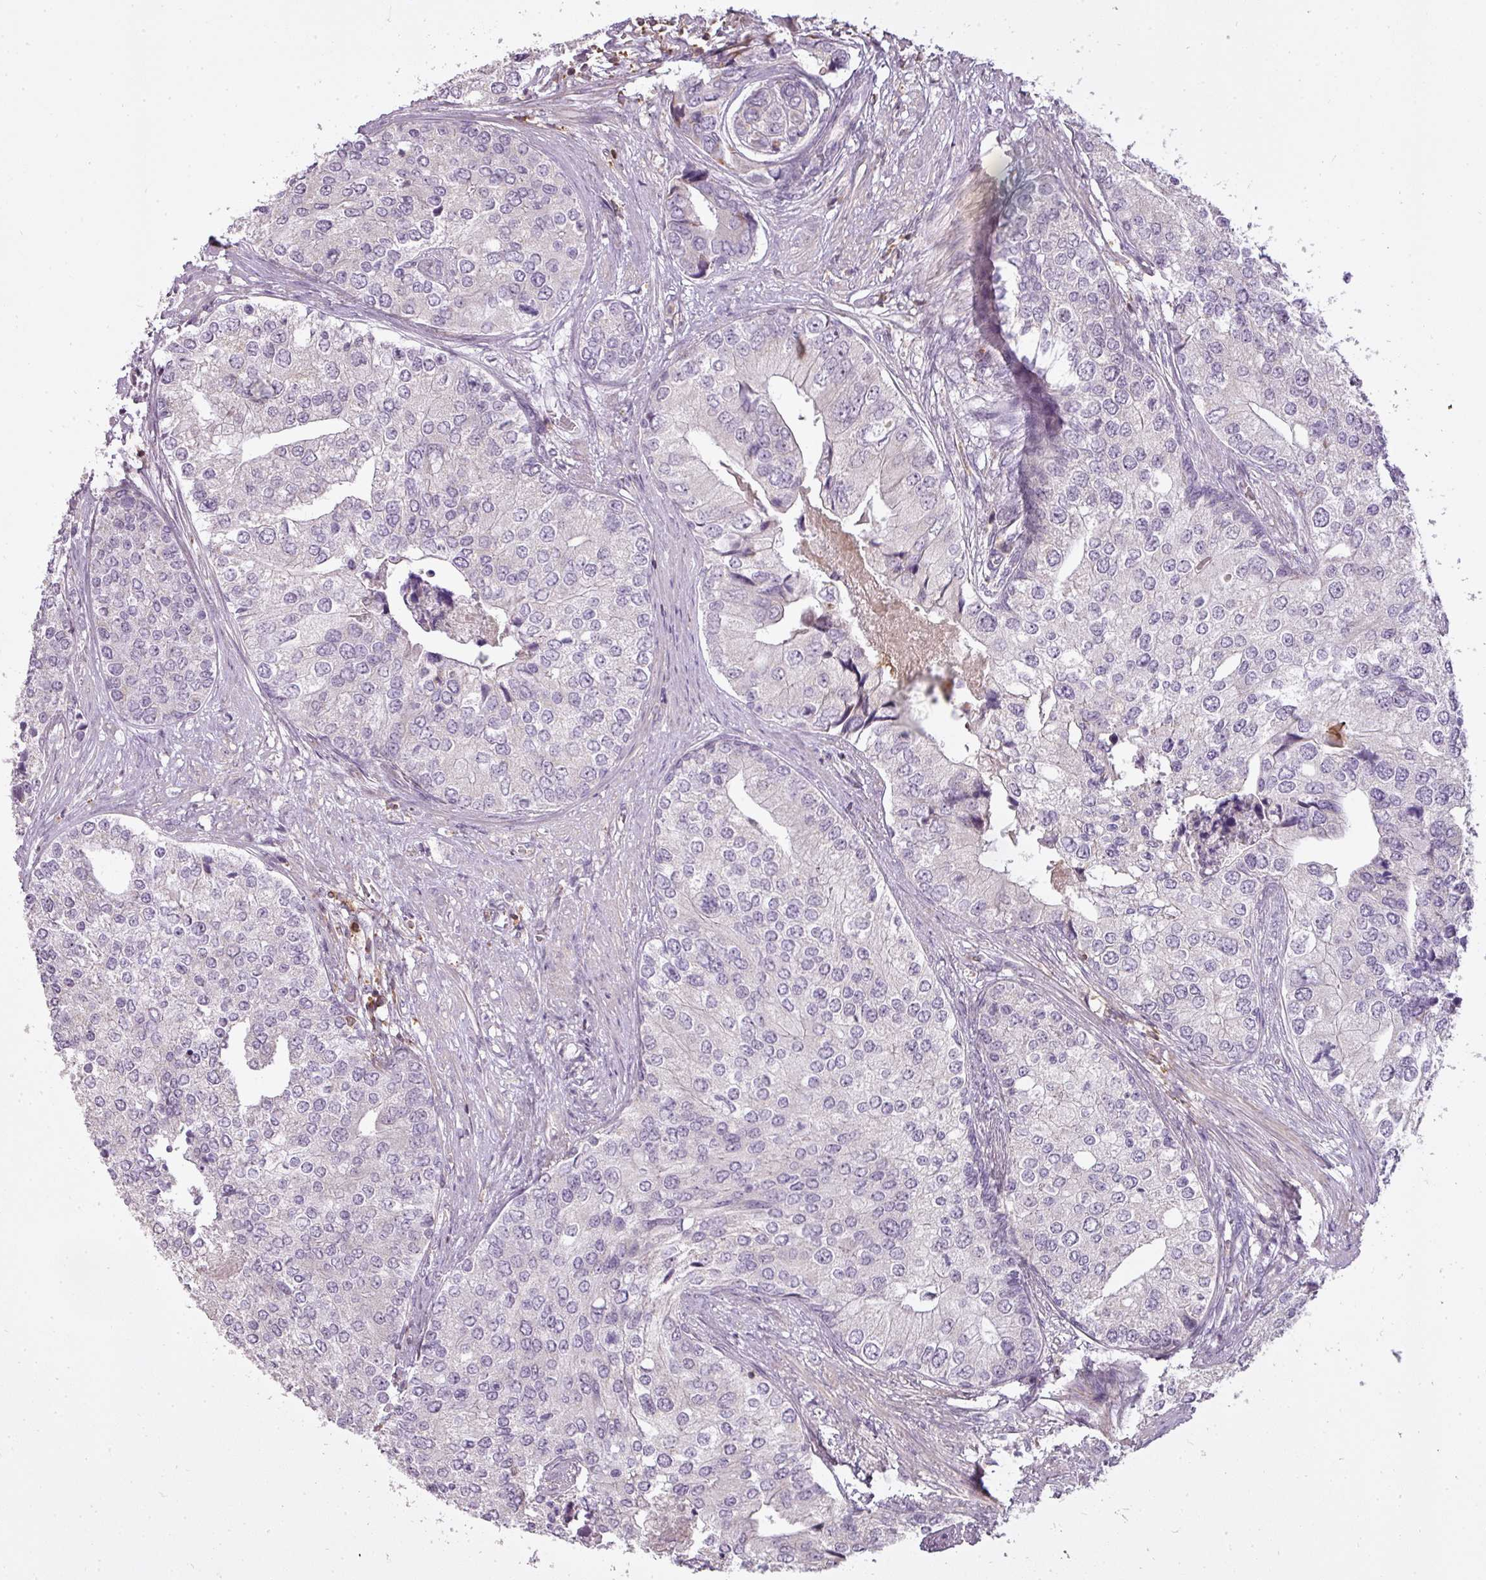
{"staining": {"intensity": "negative", "quantity": "none", "location": "none"}, "tissue": "prostate cancer", "cell_type": "Tumor cells", "image_type": "cancer", "snomed": [{"axis": "morphology", "description": "Adenocarcinoma, High grade"}, {"axis": "topography", "description": "Prostate"}], "caption": "Tumor cells are negative for protein expression in human high-grade adenocarcinoma (prostate).", "gene": "STK4", "patient": {"sex": "male", "age": 62}}